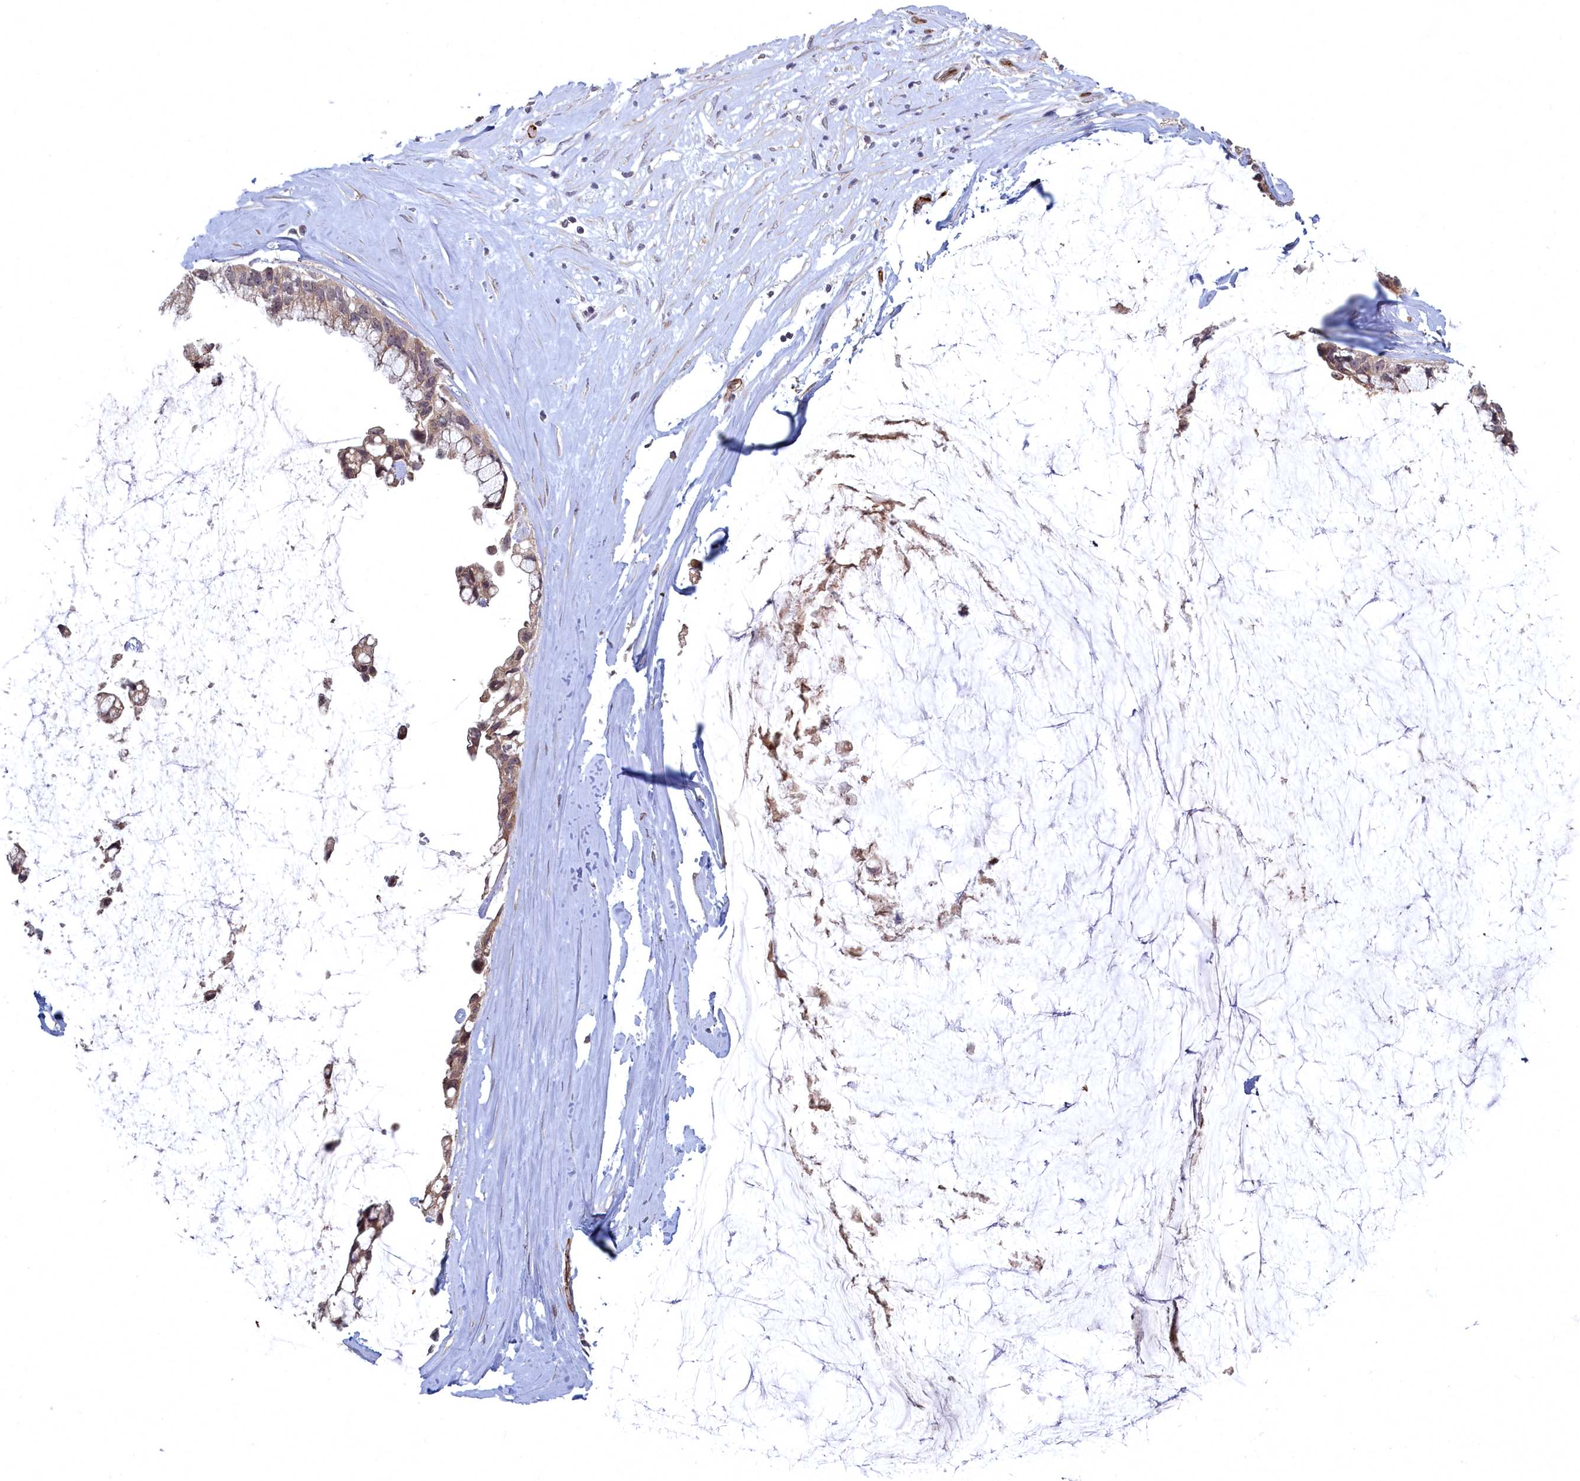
{"staining": {"intensity": "moderate", "quantity": ">75%", "location": "cytoplasmic/membranous"}, "tissue": "ovarian cancer", "cell_type": "Tumor cells", "image_type": "cancer", "snomed": [{"axis": "morphology", "description": "Cystadenocarcinoma, mucinous, NOS"}, {"axis": "topography", "description": "Ovary"}], "caption": "Protein expression analysis of human ovarian cancer reveals moderate cytoplasmic/membranous expression in about >75% of tumor cells.", "gene": "TSPYL4", "patient": {"sex": "female", "age": 39}}